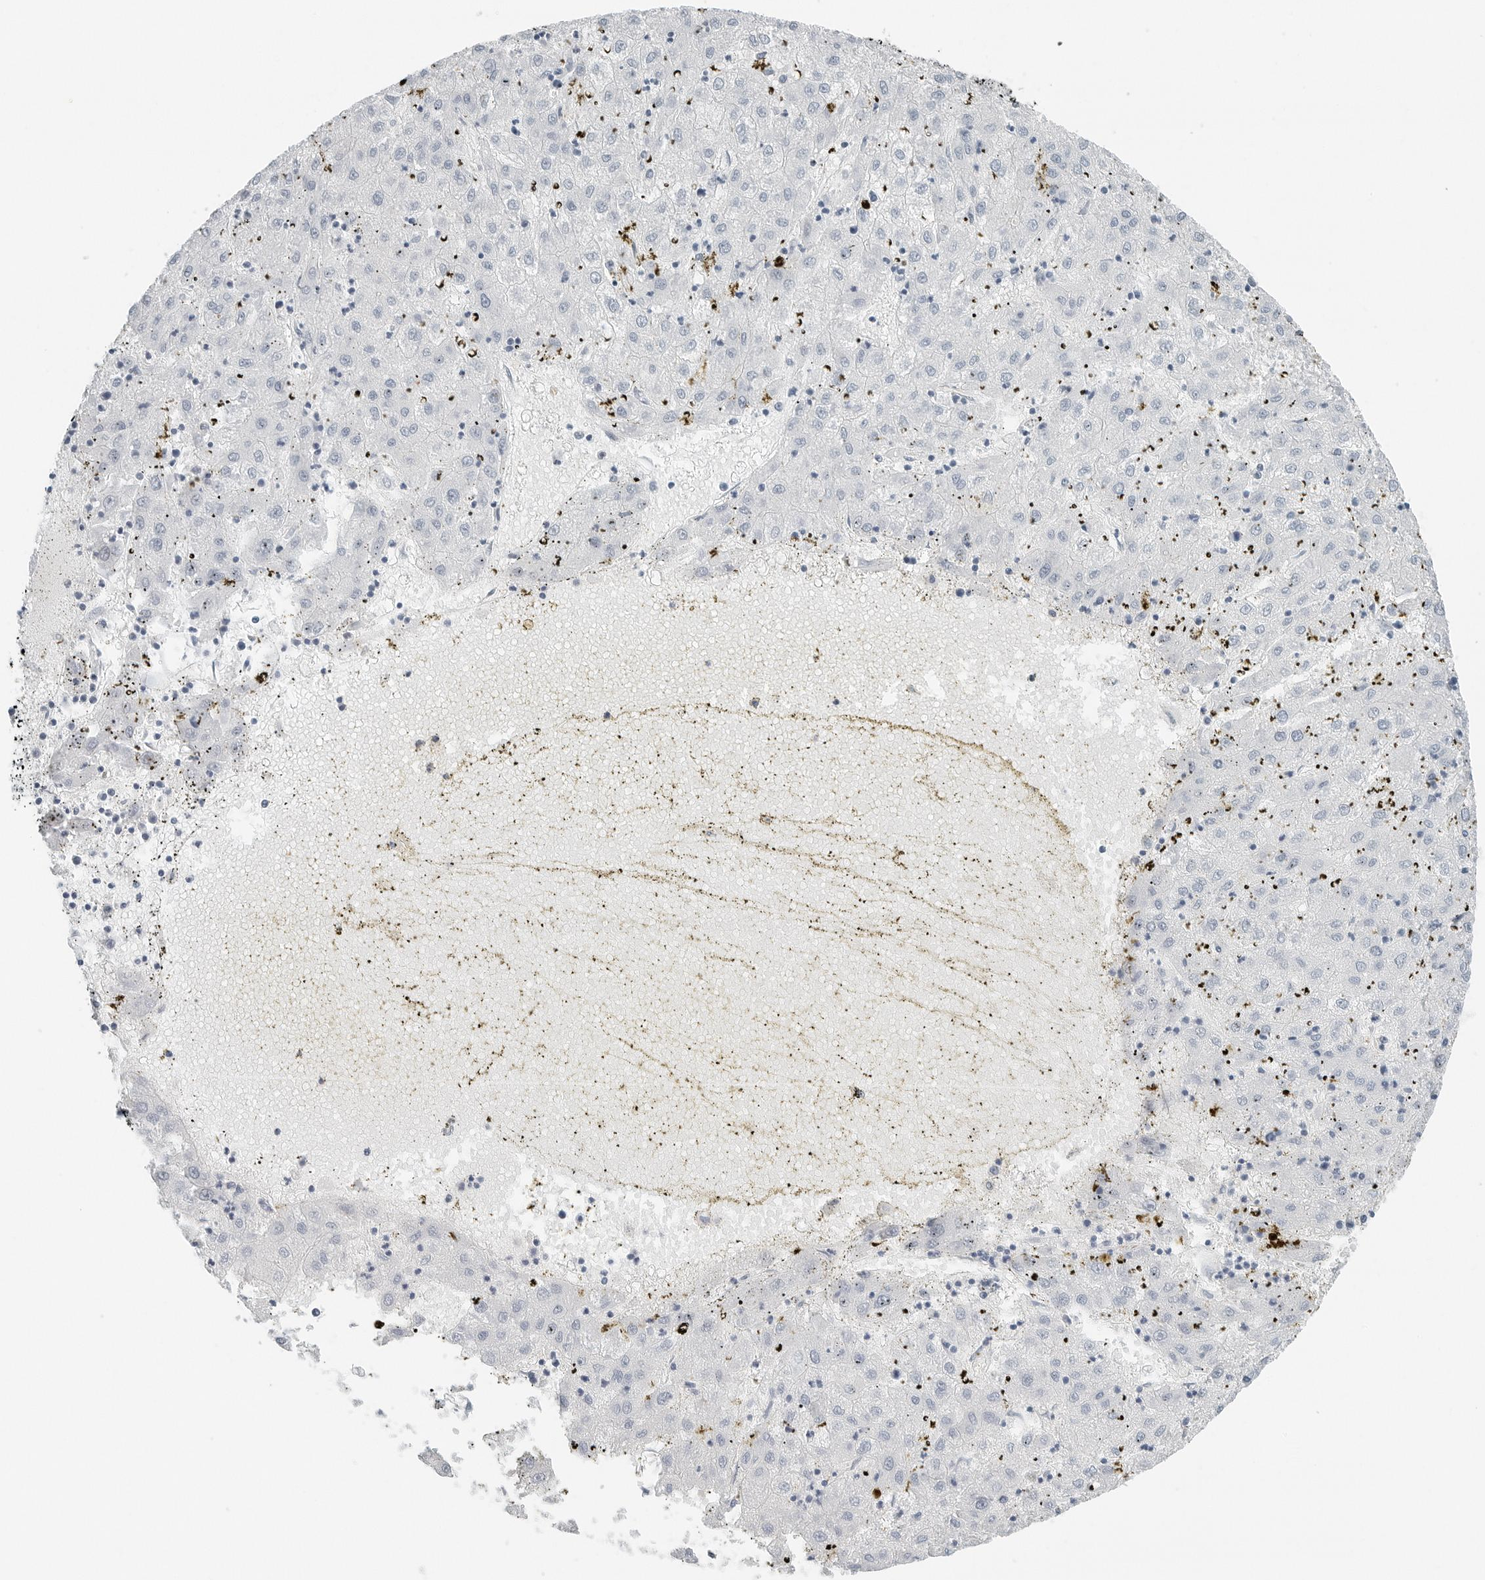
{"staining": {"intensity": "negative", "quantity": "none", "location": "none"}, "tissue": "liver cancer", "cell_type": "Tumor cells", "image_type": "cancer", "snomed": [{"axis": "morphology", "description": "Carcinoma, Hepatocellular, NOS"}, {"axis": "topography", "description": "Liver"}], "caption": "Immunohistochemistry micrograph of neoplastic tissue: liver cancer stained with DAB (3,3'-diaminobenzidine) reveals no significant protein expression in tumor cells.", "gene": "P4HA2", "patient": {"sex": "male", "age": 72}}